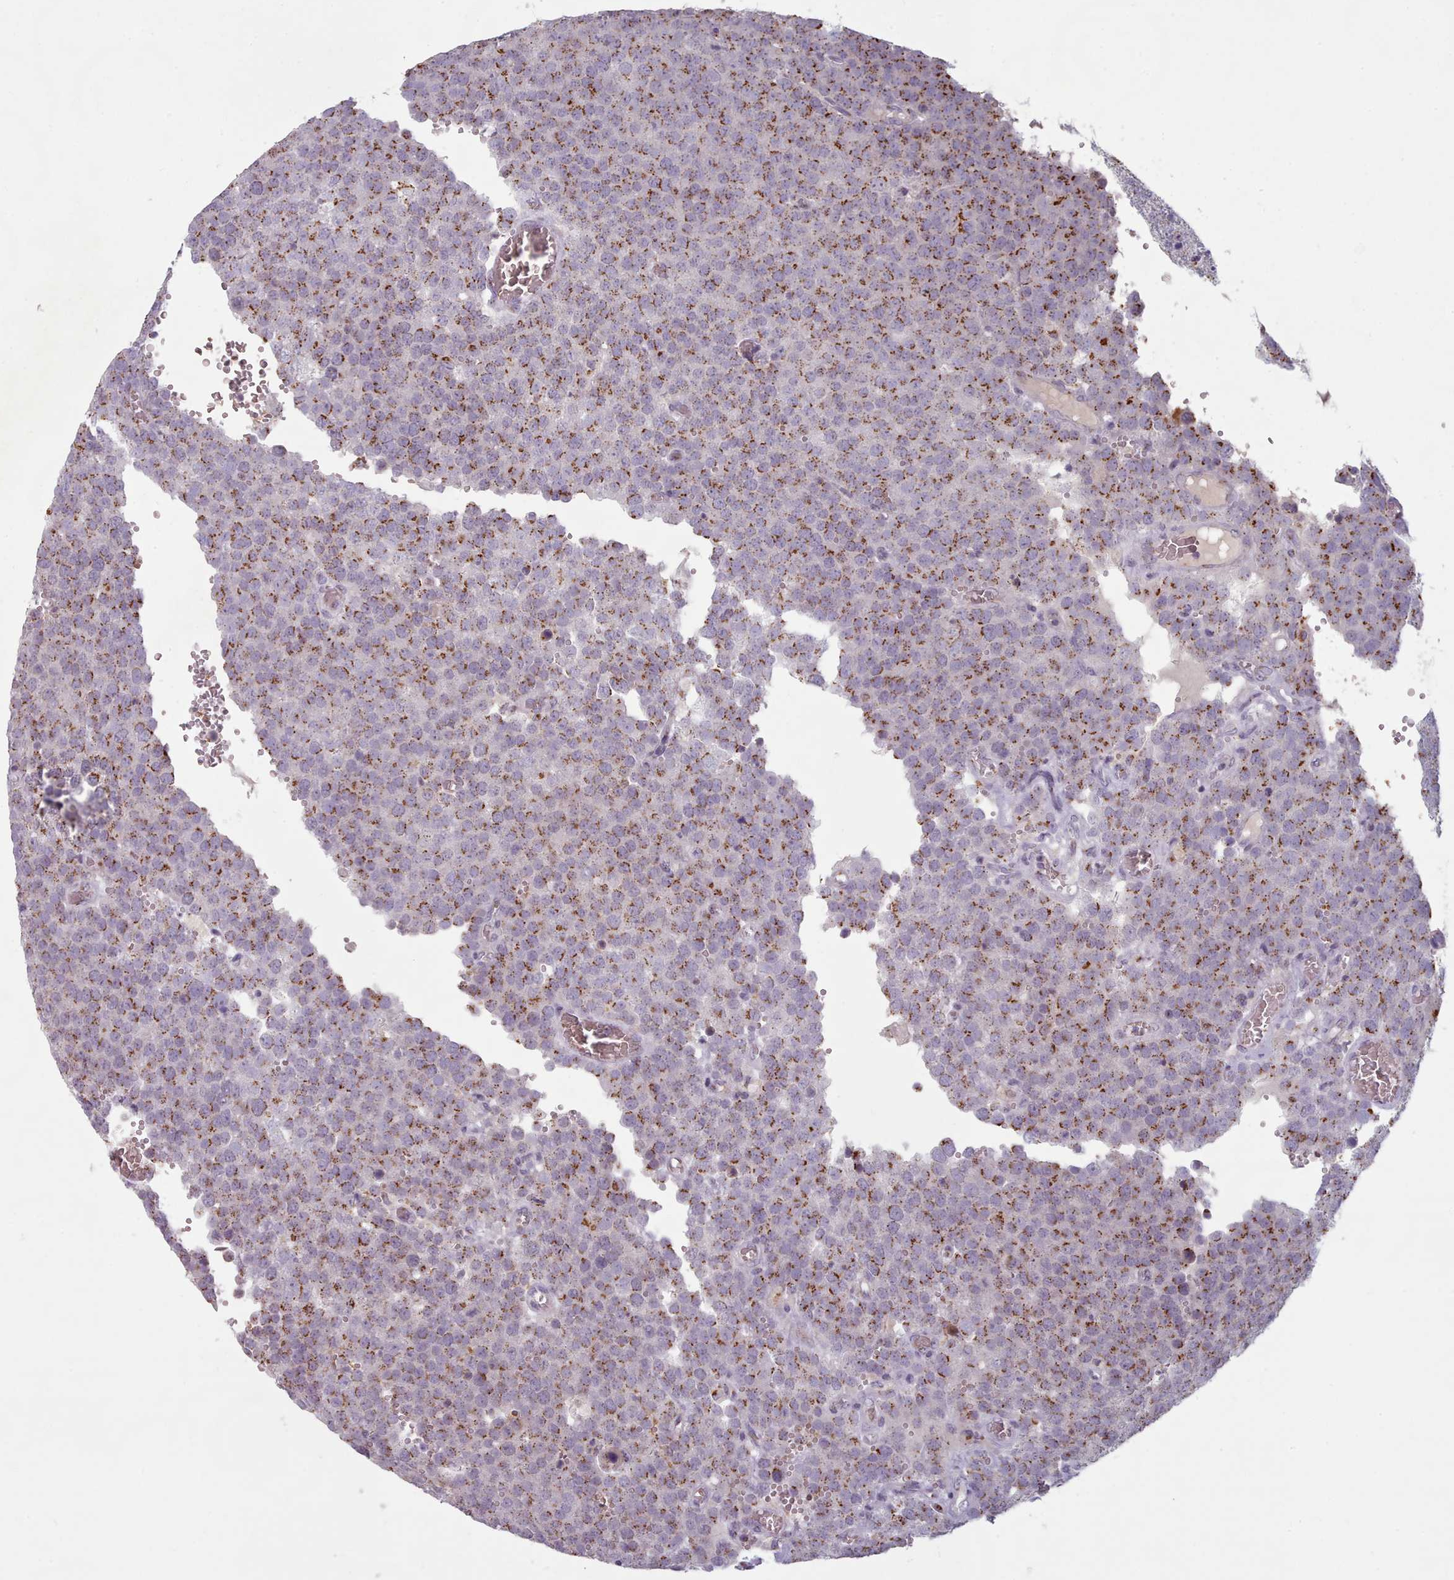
{"staining": {"intensity": "strong", "quantity": "25%-75%", "location": "cytoplasmic/membranous"}, "tissue": "testis cancer", "cell_type": "Tumor cells", "image_type": "cancer", "snomed": [{"axis": "morphology", "description": "Normal tissue, NOS"}, {"axis": "morphology", "description": "Seminoma, NOS"}, {"axis": "topography", "description": "Testis"}], "caption": "Strong cytoplasmic/membranous protein positivity is identified in about 25%-75% of tumor cells in testis cancer. The staining was performed using DAB to visualize the protein expression in brown, while the nuclei were stained in blue with hematoxylin (Magnification: 20x).", "gene": "MAN1B1", "patient": {"sex": "male", "age": 71}}